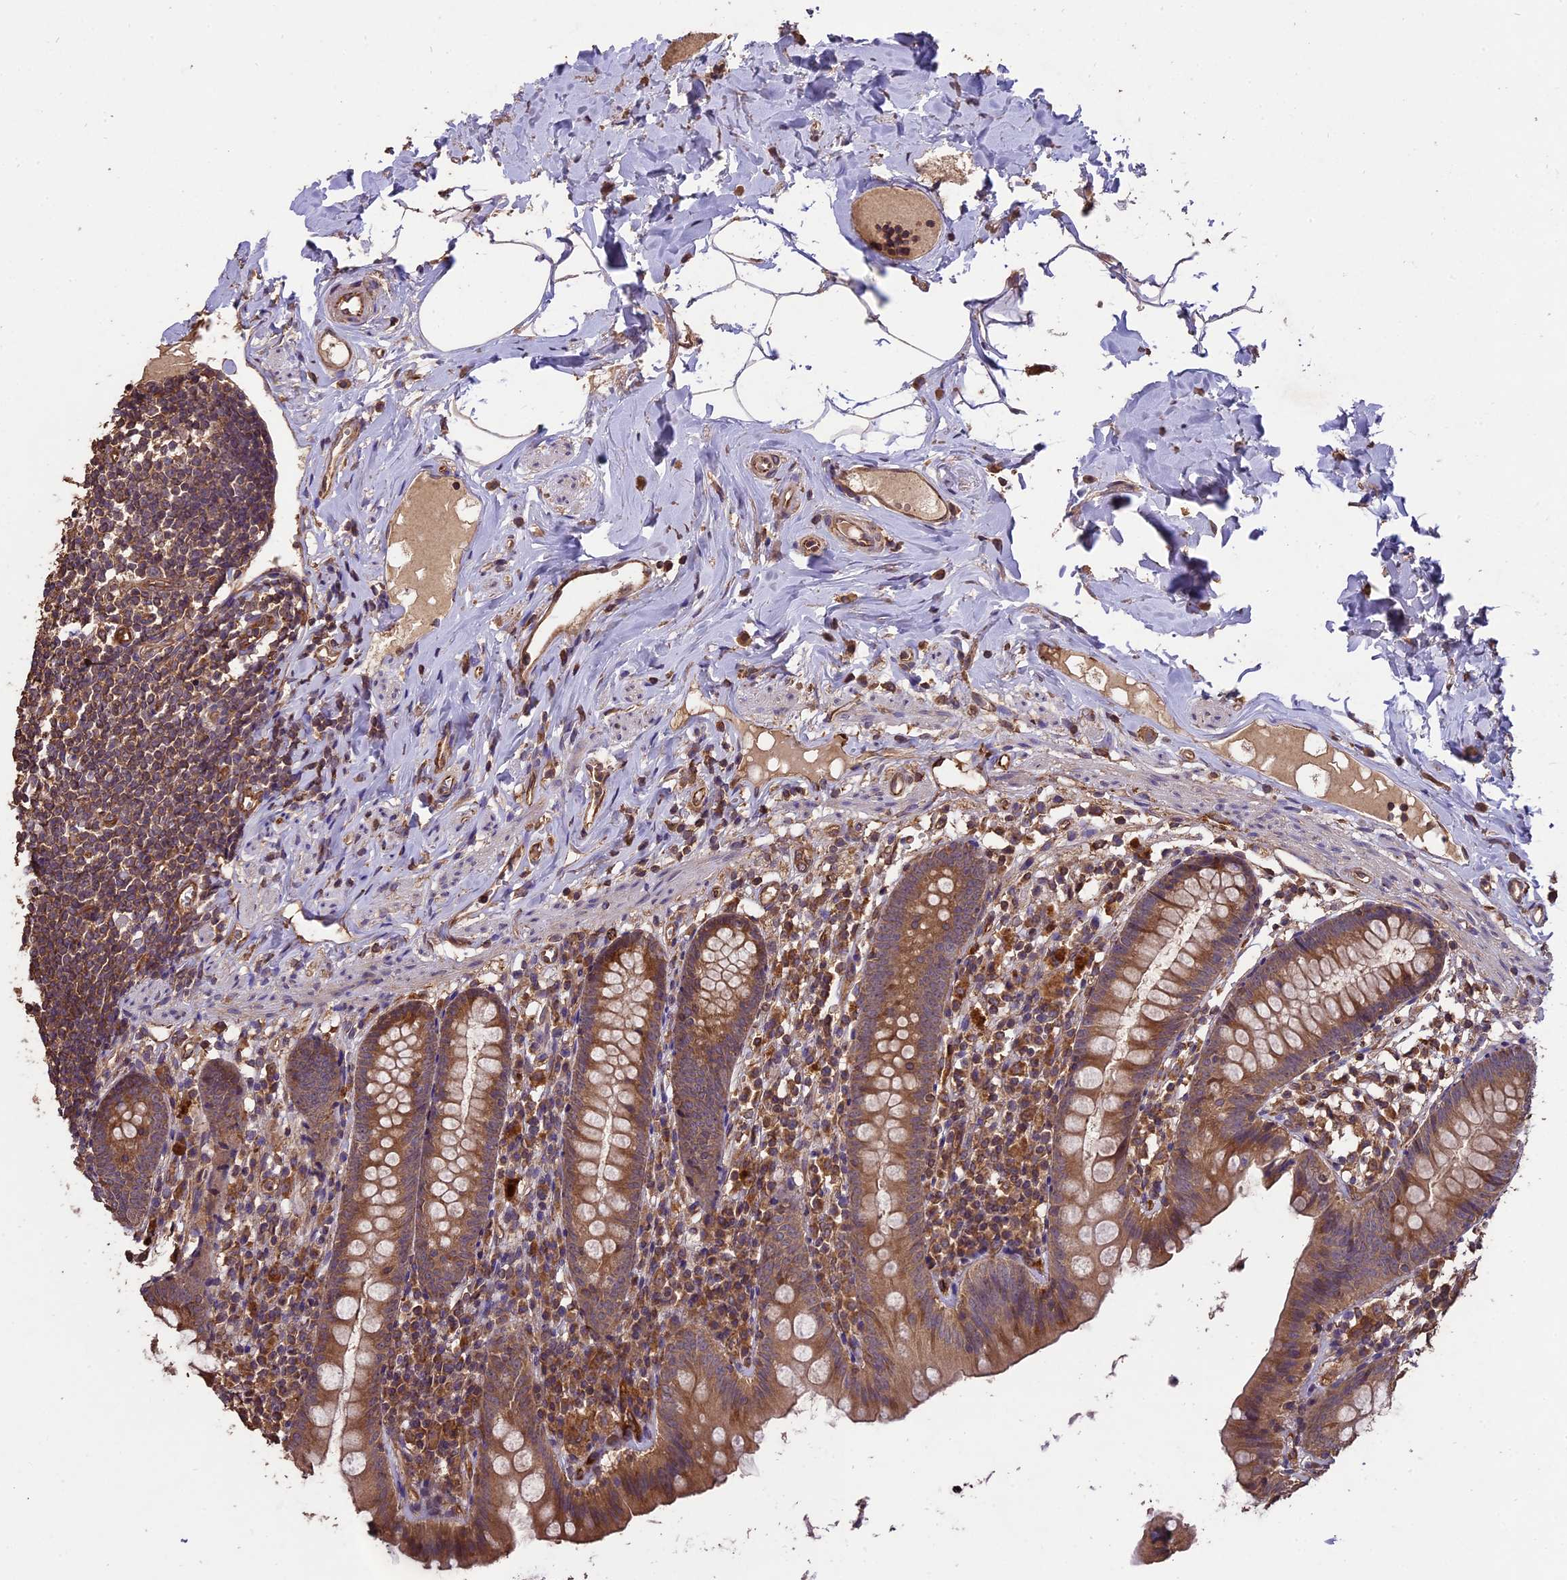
{"staining": {"intensity": "moderate", "quantity": ">75%", "location": "cytoplasmic/membranous"}, "tissue": "appendix", "cell_type": "Glandular cells", "image_type": "normal", "snomed": [{"axis": "morphology", "description": "Normal tissue, NOS"}, {"axis": "topography", "description": "Appendix"}], "caption": "A photomicrograph of appendix stained for a protein exhibits moderate cytoplasmic/membranous brown staining in glandular cells.", "gene": "TTLL10", "patient": {"sex": "male", "age": 52}}